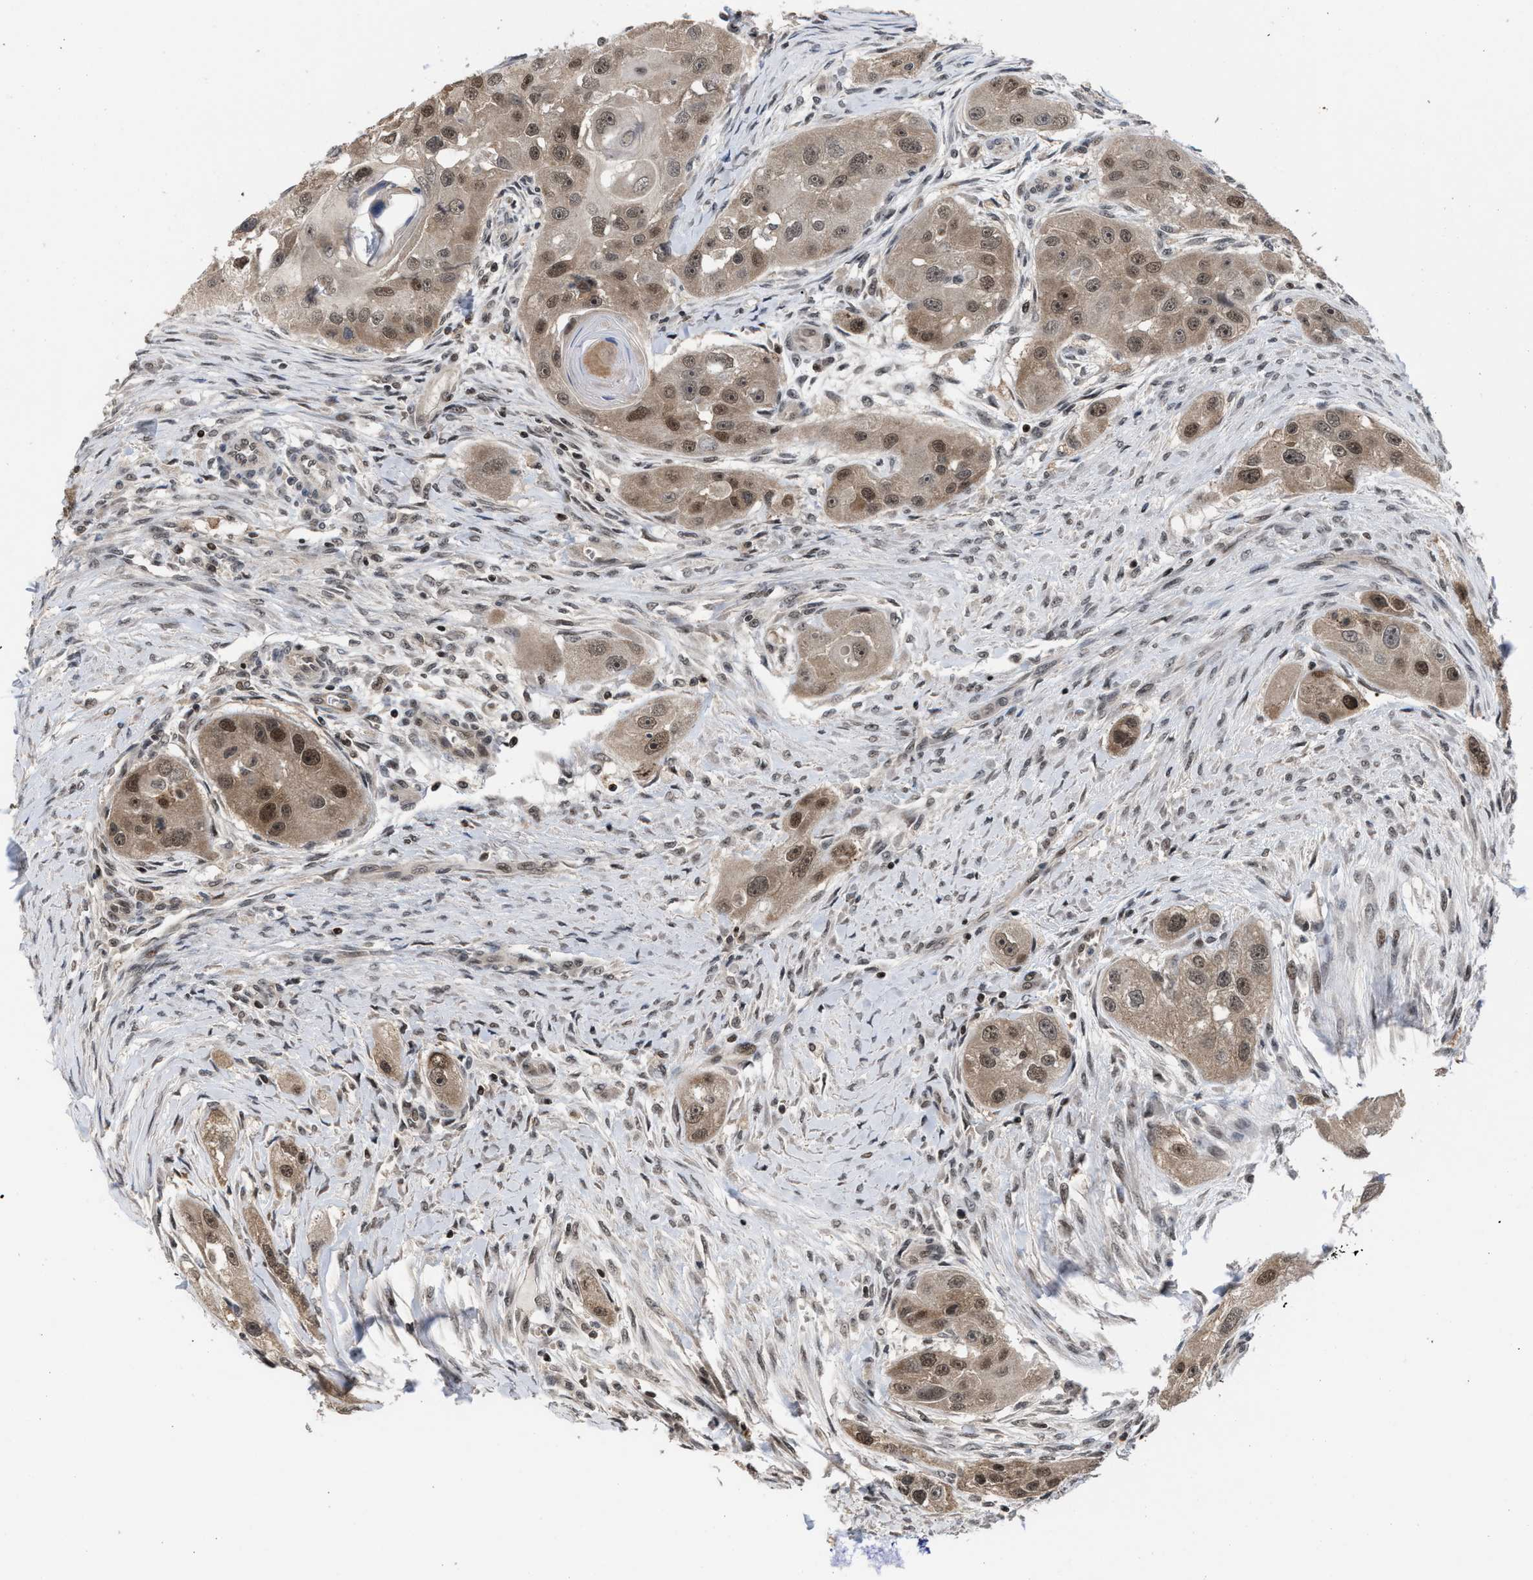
{"staining": {"intensity": "weak", "quantity": ">75%", "location": "cytoplasmic/membranous,nuclear"}, "tissue": "head and neck cancer", "cell_type": "Tumor cells", "image_type": "cancer", "snomed": [{"axis": "morphology", "description": "Normal tissue, NOS"}, {"axis": "morphology", "description": "Squamous cell carcinoma, NOS"}, {"axis": "topography", "description": "Skeletal muscle"}, {"axis": "topography", "description": "Head-Neck"}], "caption": "A brown stain highlights weak cytoplasmic/membranous and nuclear expression of a protein in human squamous cell carcinoma (head and neck) tumor cells. The protein is shown in brown color, while the nuclei are stained blue.", "gene": "C9orf78", "patient": {"sex": "male", "age": 51}}